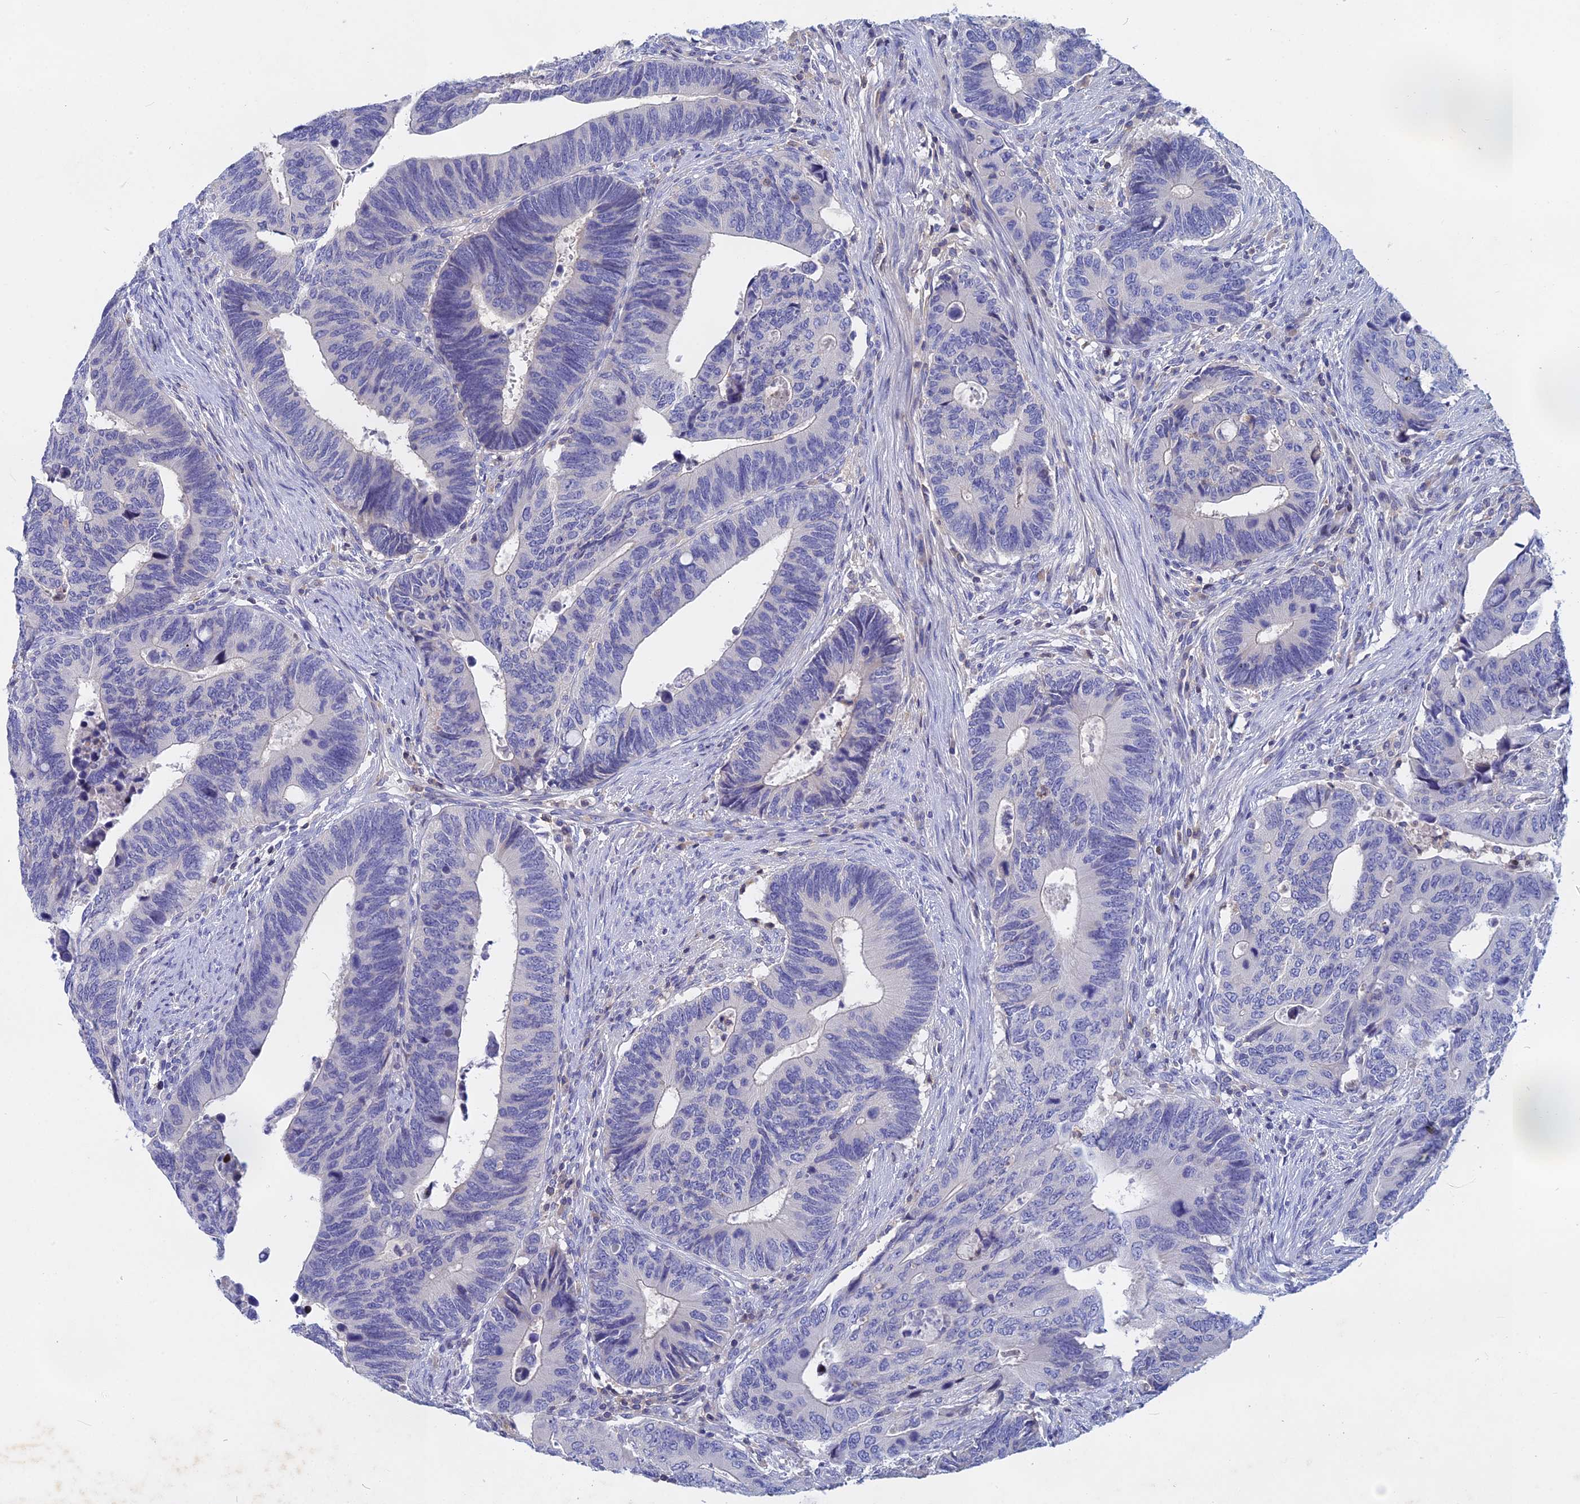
{"staining": {"intensity": "negative", "quantity": "none", "location": "none"}, "tissue": "colorectal cancer", "cell_type": "Tumor cells", "image_type": "cancer", "snomed": [{"axis": "morphology", "description": "Adenocarcinoma, NOS"}, {"axis": "topography", "description": "Colon"}], "caption": "The micrograph displays no significant expression in tumor cells of colorectal cancer.", "gene": "ACP7", "patient": {"sex": "male", "age": 87}}